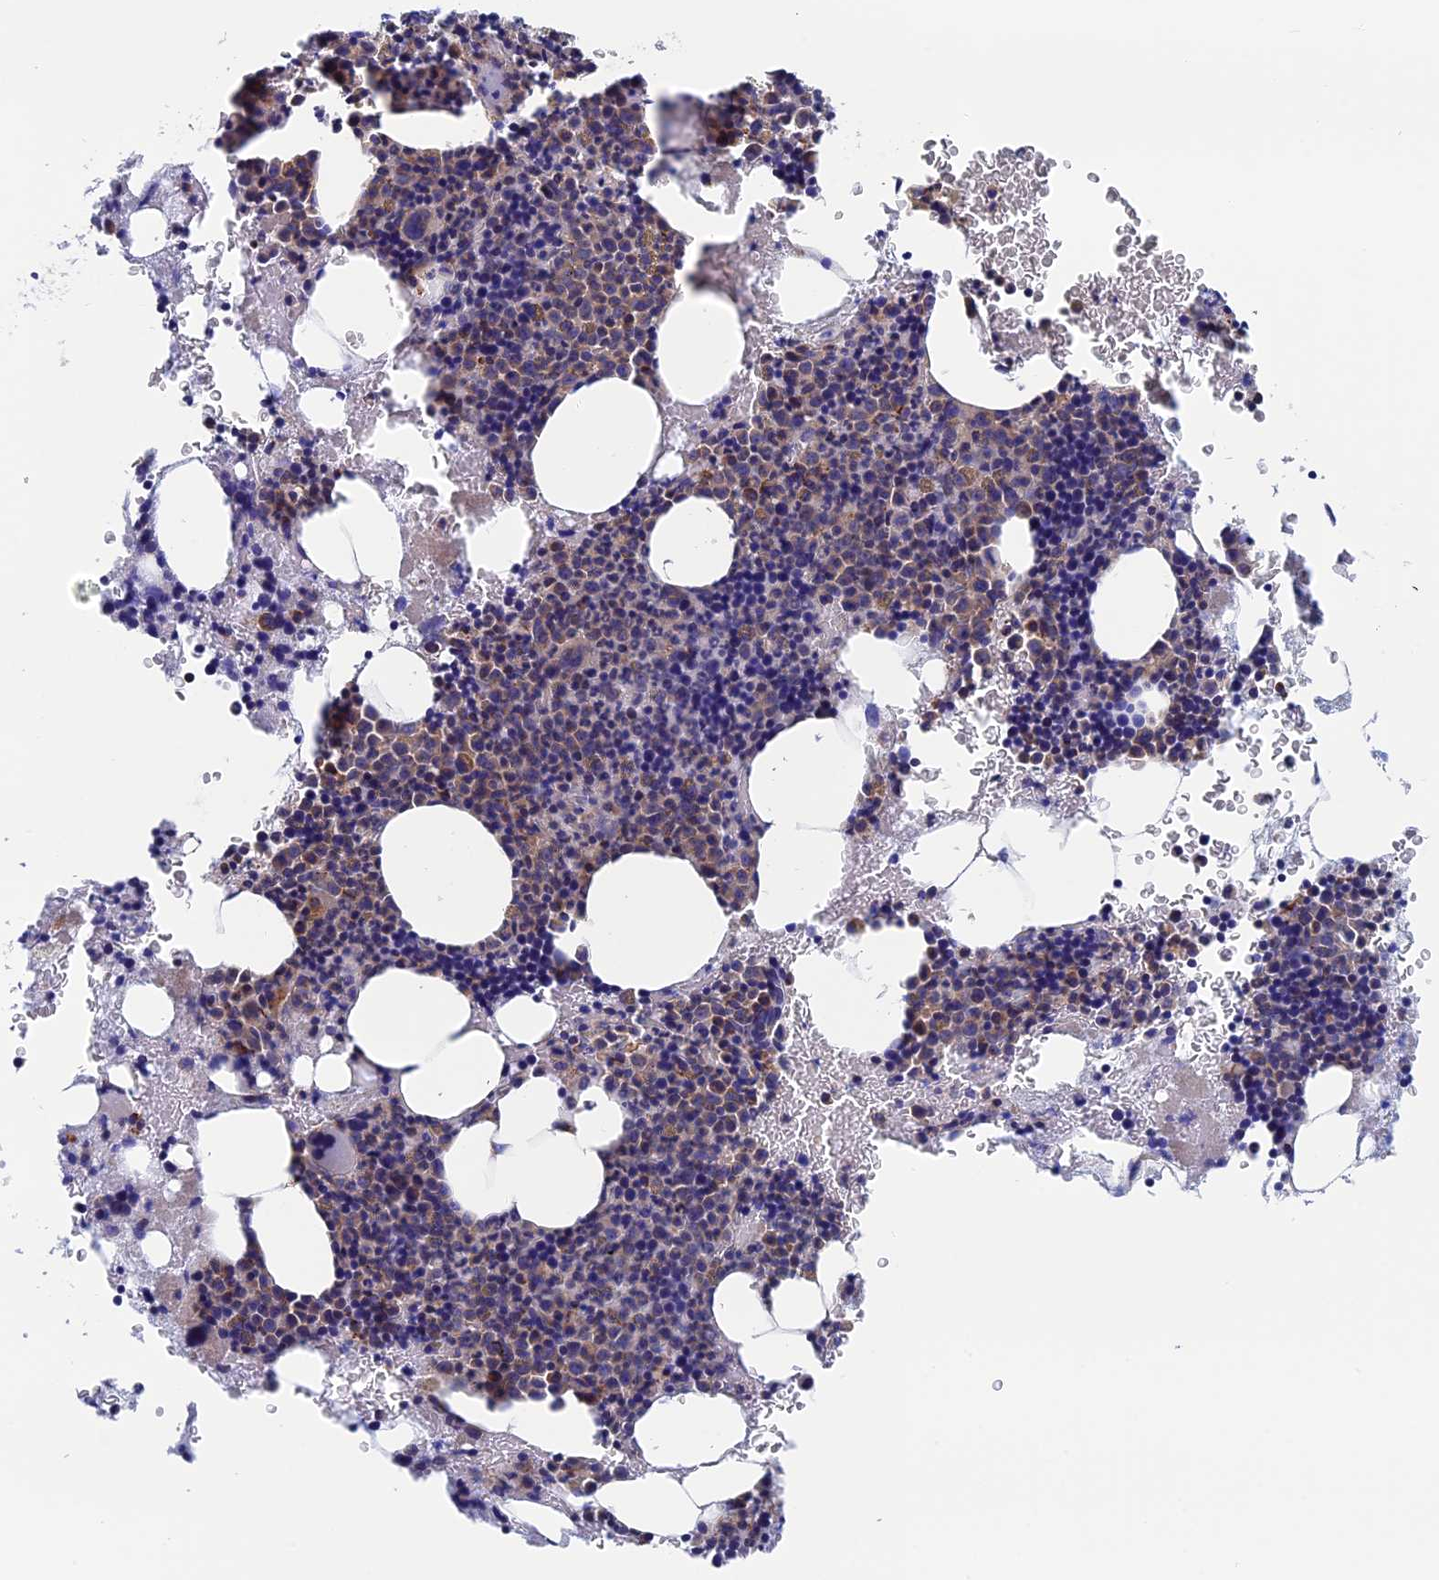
{"staining": {"intensity": "moderate", "quantity": "<25%", "location": "cytoplasmic/membranous"}, "tissue": "bone marrow", "cell_type": "Hematopoietic cells", "image_type": "normal", "snomed": [{"axis": "morphology", "description": "Normal tissue, NOS"}, {"axis": "topography", "description": "Bone marrow"}], "caption": "Hematopoietic cells exhibit low levels of moderate cytoplasmic/membranous staining in about <25% of cells in normal bone marrow.", "gene": "WDR83", "patient": {"sex": "female", "age": 41}}